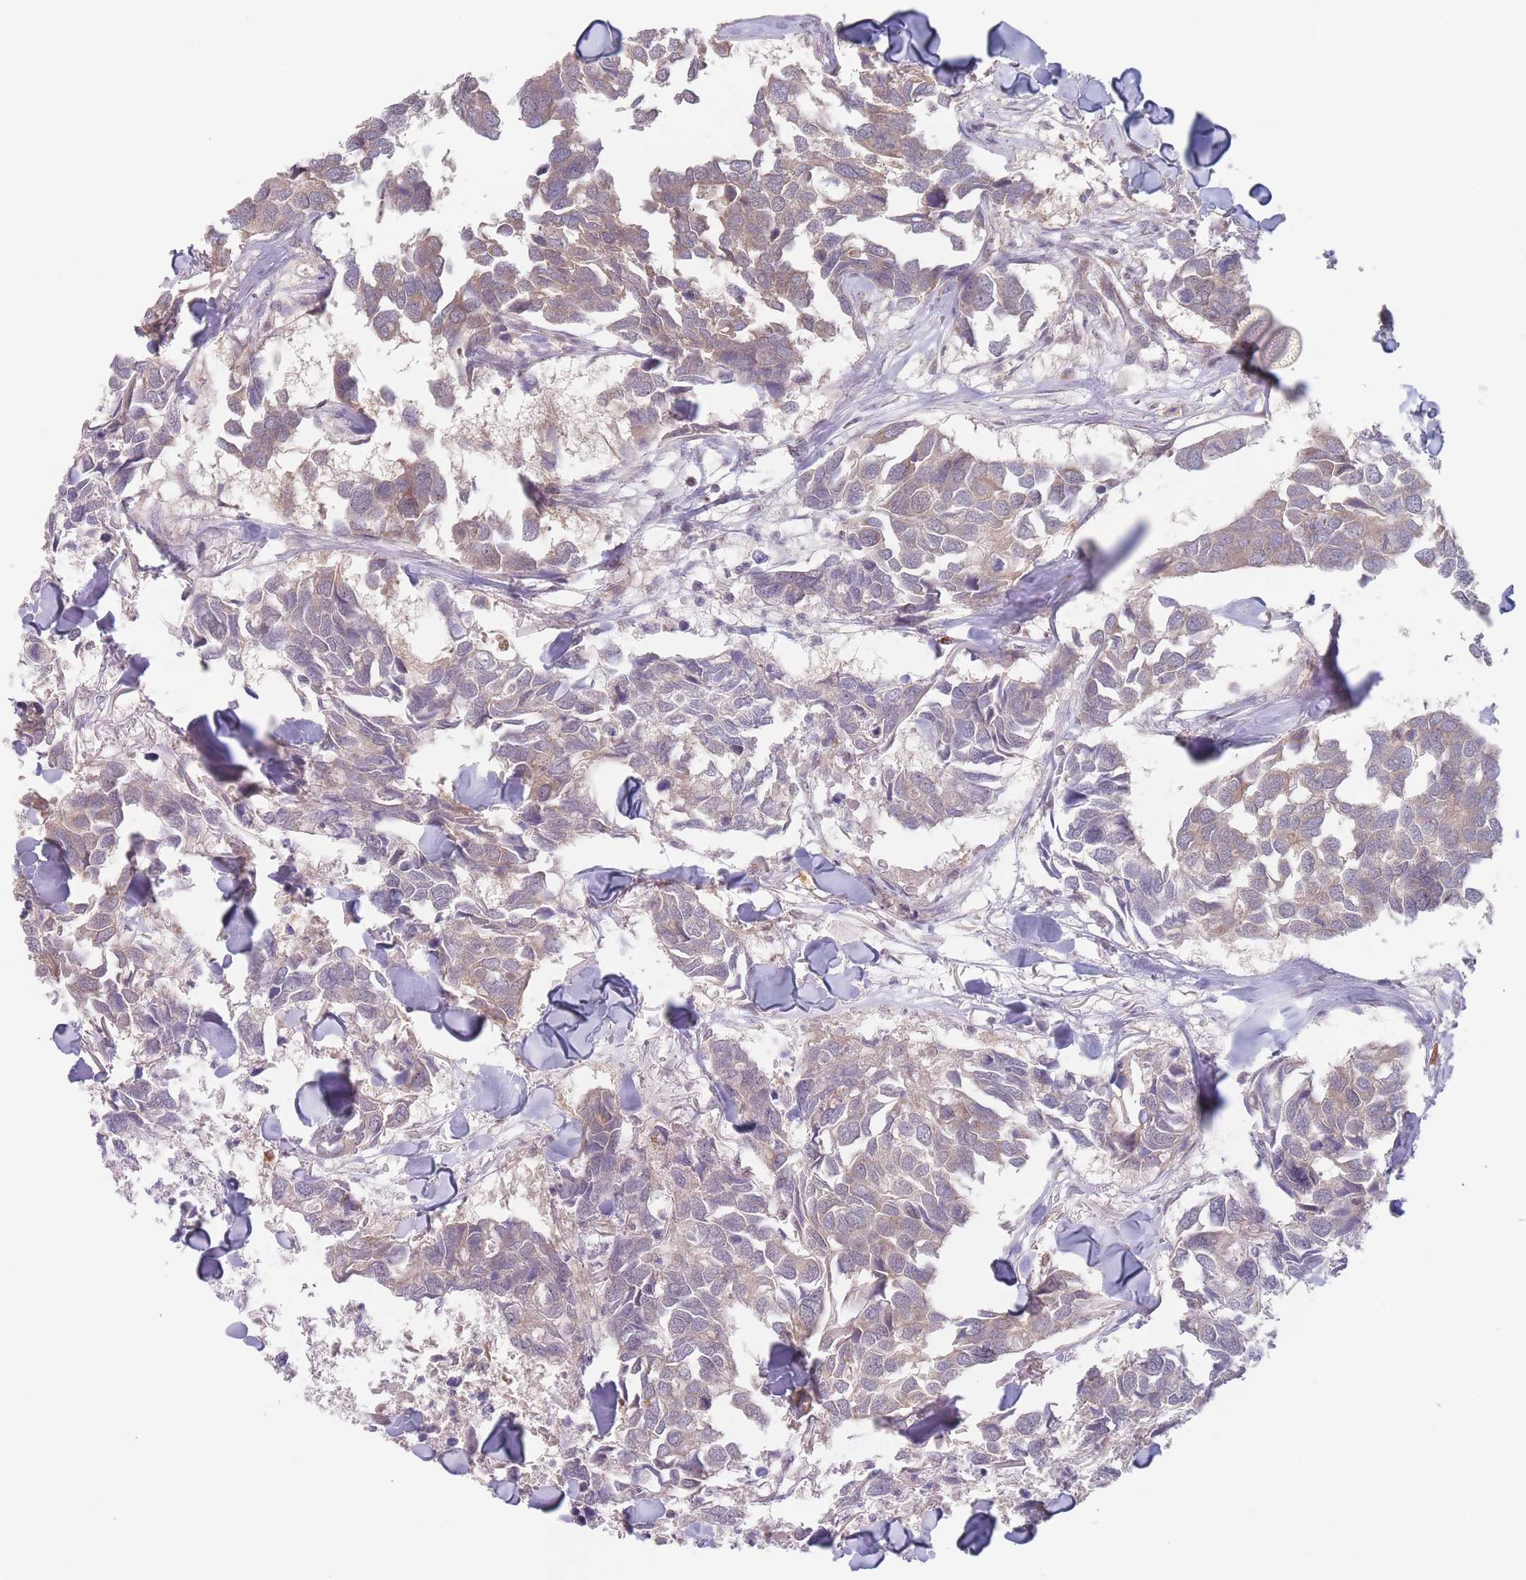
{"staining": {"intensity": "weak", "quantity": "25%-75%", "location": "cytoplasmic/membranous"}, "tissue": "breast cancer", "cell_type": "Tumor cells", "image_type": "cancer", "snomed": [{"axis": "morphology", "description": "Duct carcinoma"}, {"axis": "topography", "description": "Breast"}], "caption": "Immunohistochemistry photomicrograph of human invasive ductal carcinoma (breast) stained for a protein (brown), which demonstrates low levels of weak cytoplasmic/membranous expression in about 25%-75% of tumor cells.", "gene": "PPM1A", "patient": {"sex": "female", "age": 83}}